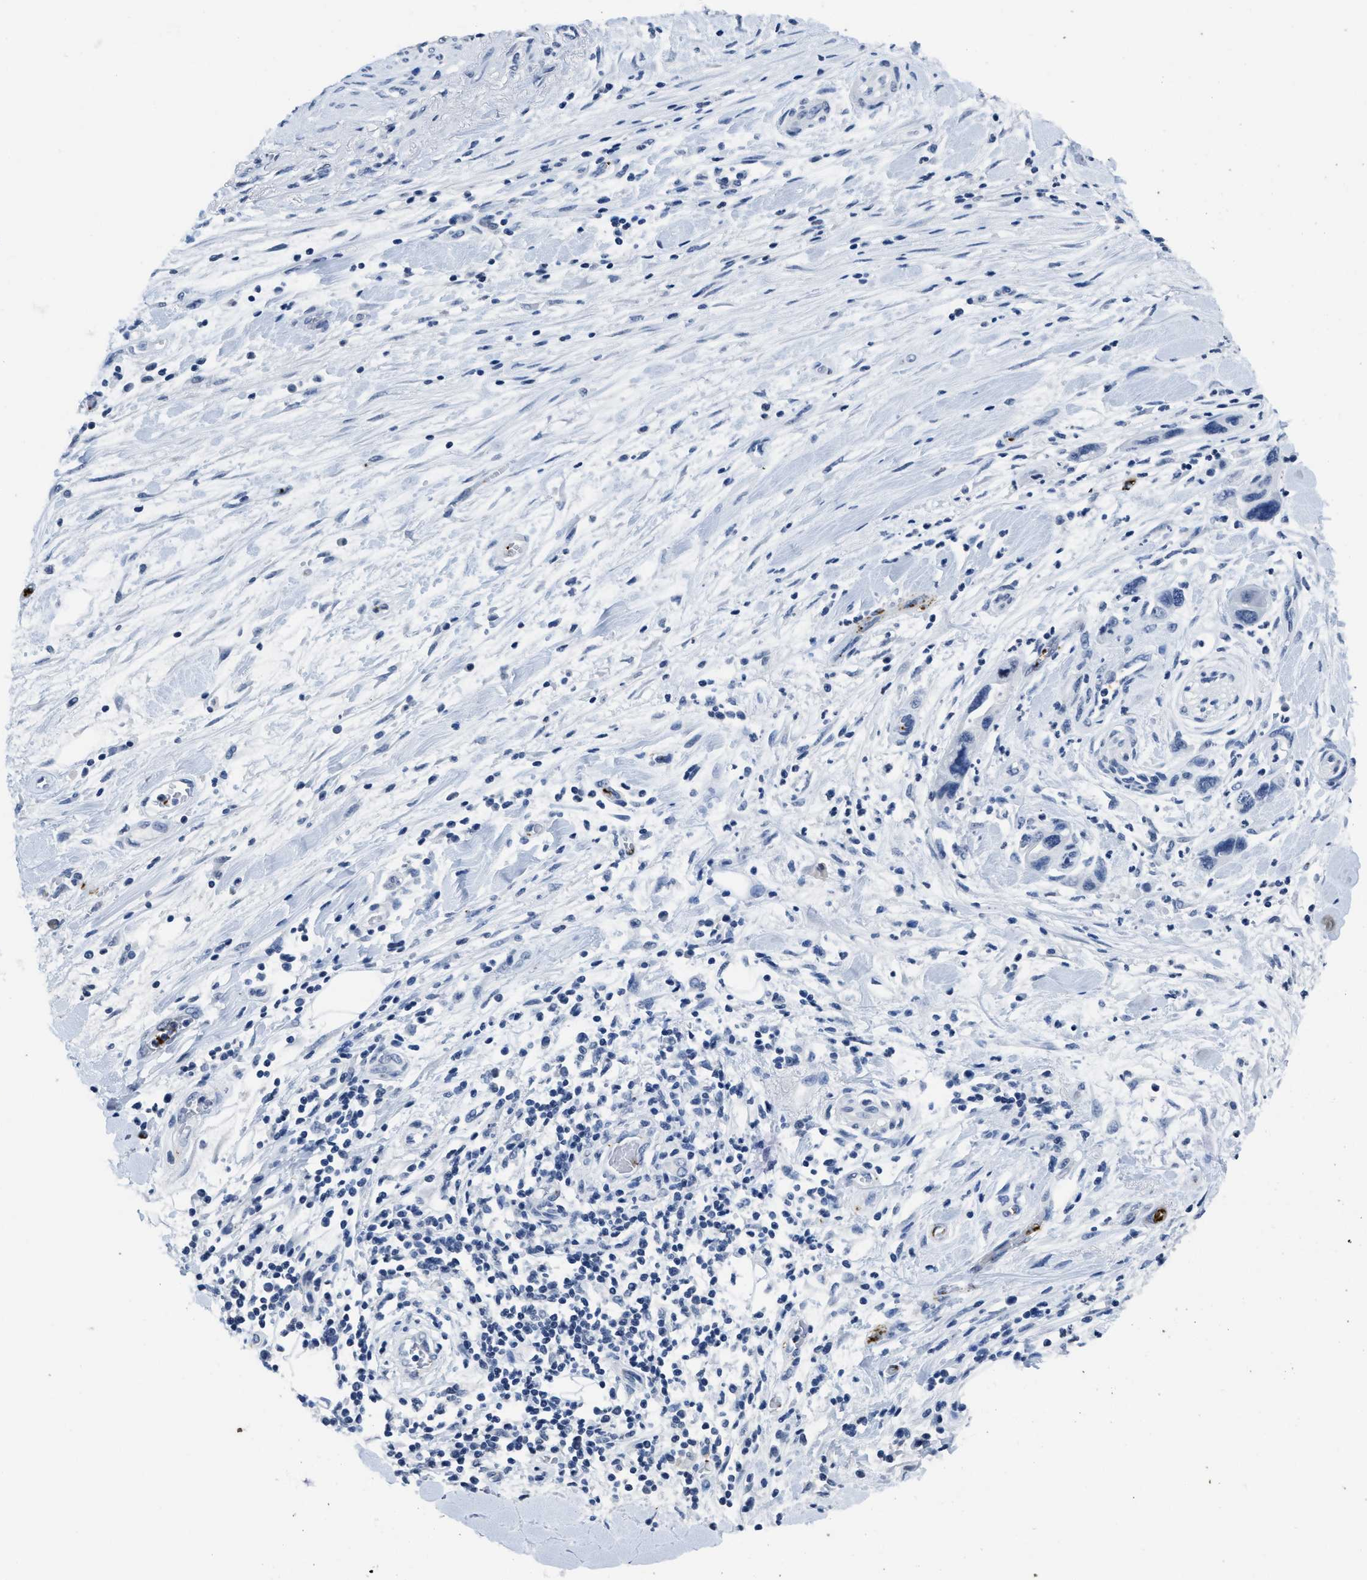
{"staining": {"intensity": "negative", "quantity": "none", "location": "none"}, "tissue": "pancreatic cancer", "cell_type": "Tumor cells", "image_type": "cancer", "snomed": [{"axis": "morphology", "description": "Adenocarcinoma, NOS"}, {"axis": "topography", "description": "Pancreas"}], "caption": "The photomicrograph reveals no significant positivity in tumor cells of pancreatic cancer (adenocarcinoma).", "gene": "ITGA2B", "patient": {"sex": "female", "age": 70}}